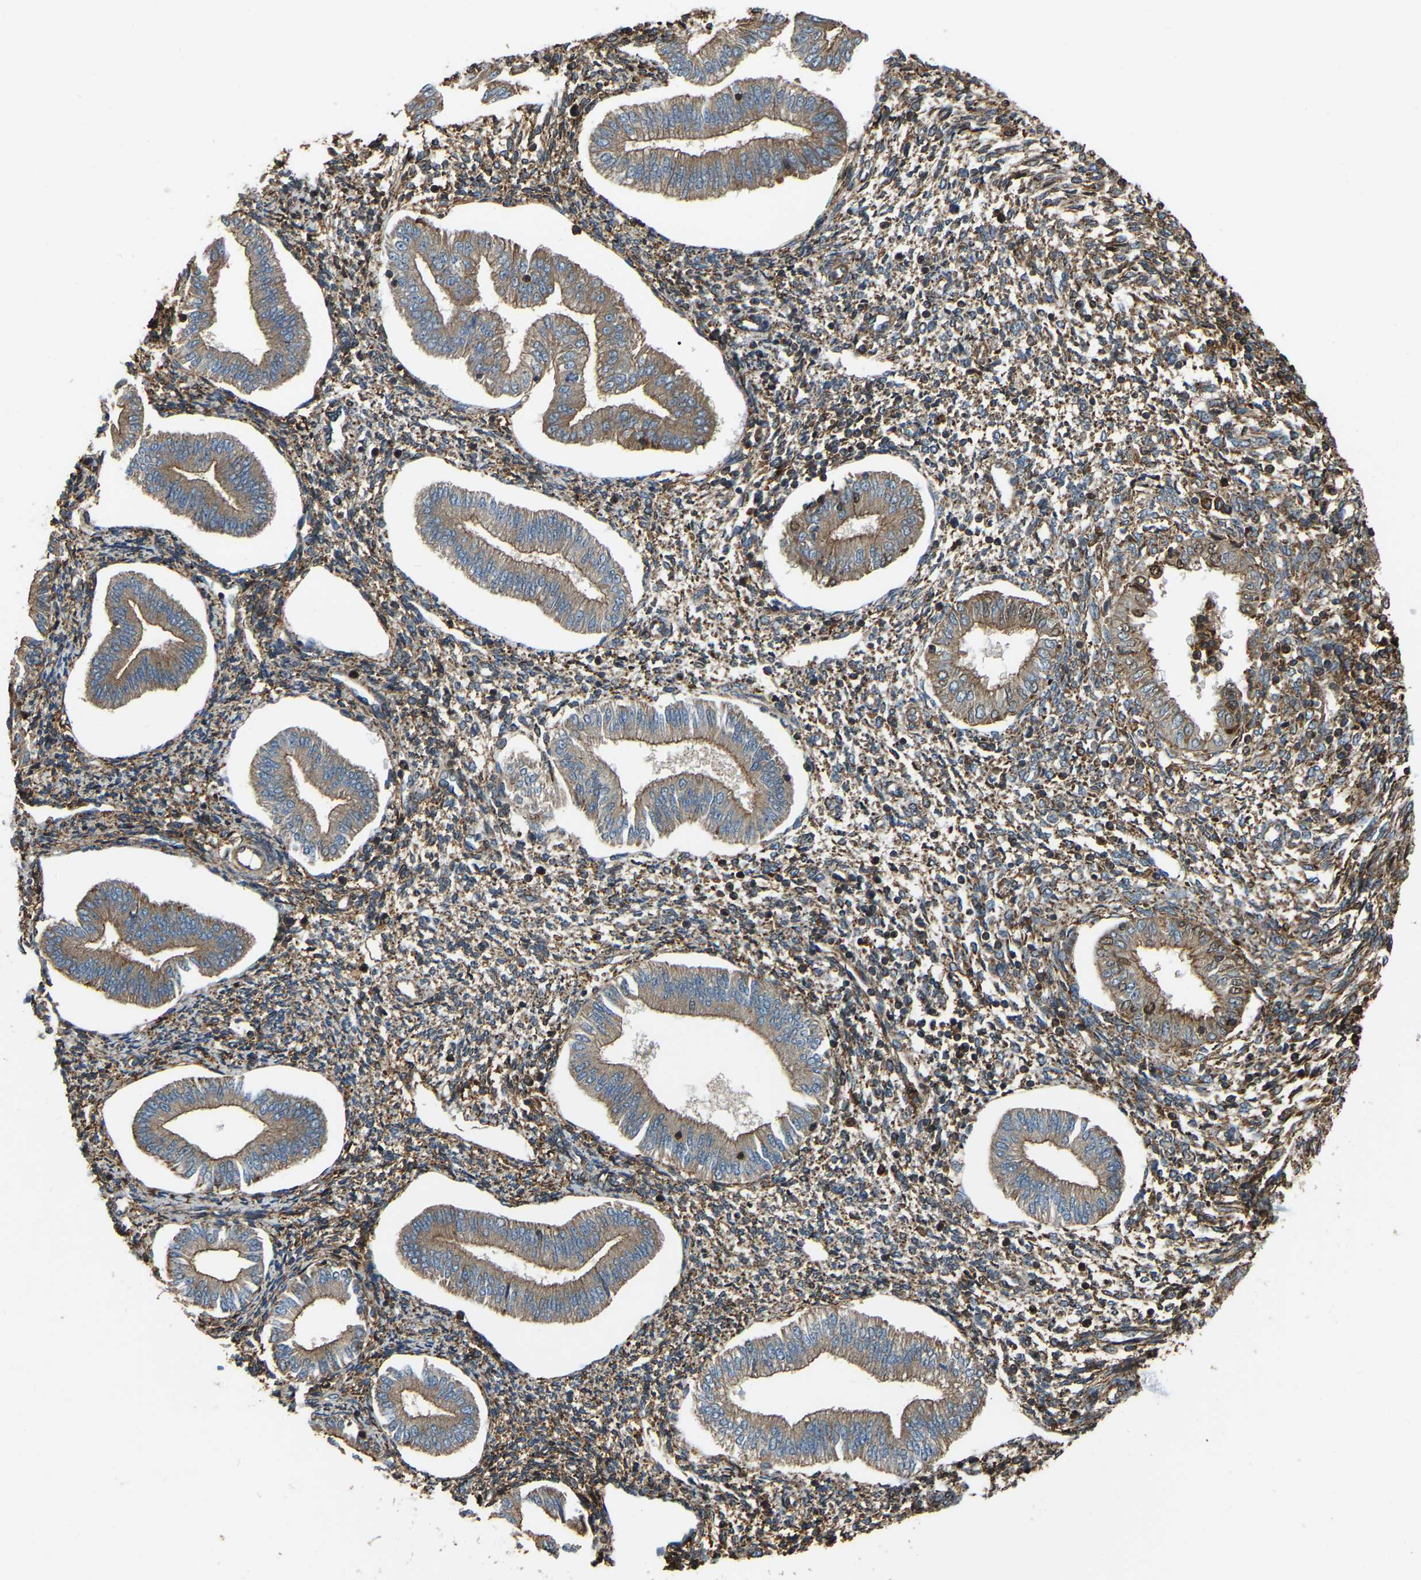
{"staining": {"intensity": "moderate", "quantity": ">75%", "location": "cytoplasmic/membranous"}, "tissue": "endometrium", "cell_type": "Cells in endometrial stroma", "image_type": "normal", "snomed": [{"axis": "morphology", "description": "Normal tissue, NOS"}, {"axis": "topography", "description": "Endometrium"}], "caption": "Cells in endometrial stroma exhibit moderate cytoplasmic/membranous positivity in about >75% of cells in unremarkable endometrium. (Brightfield microscopy of DAB IHC at high magnification).", "gene": "SAMD9L", "patient": {"sex": "female", "age": 50}}